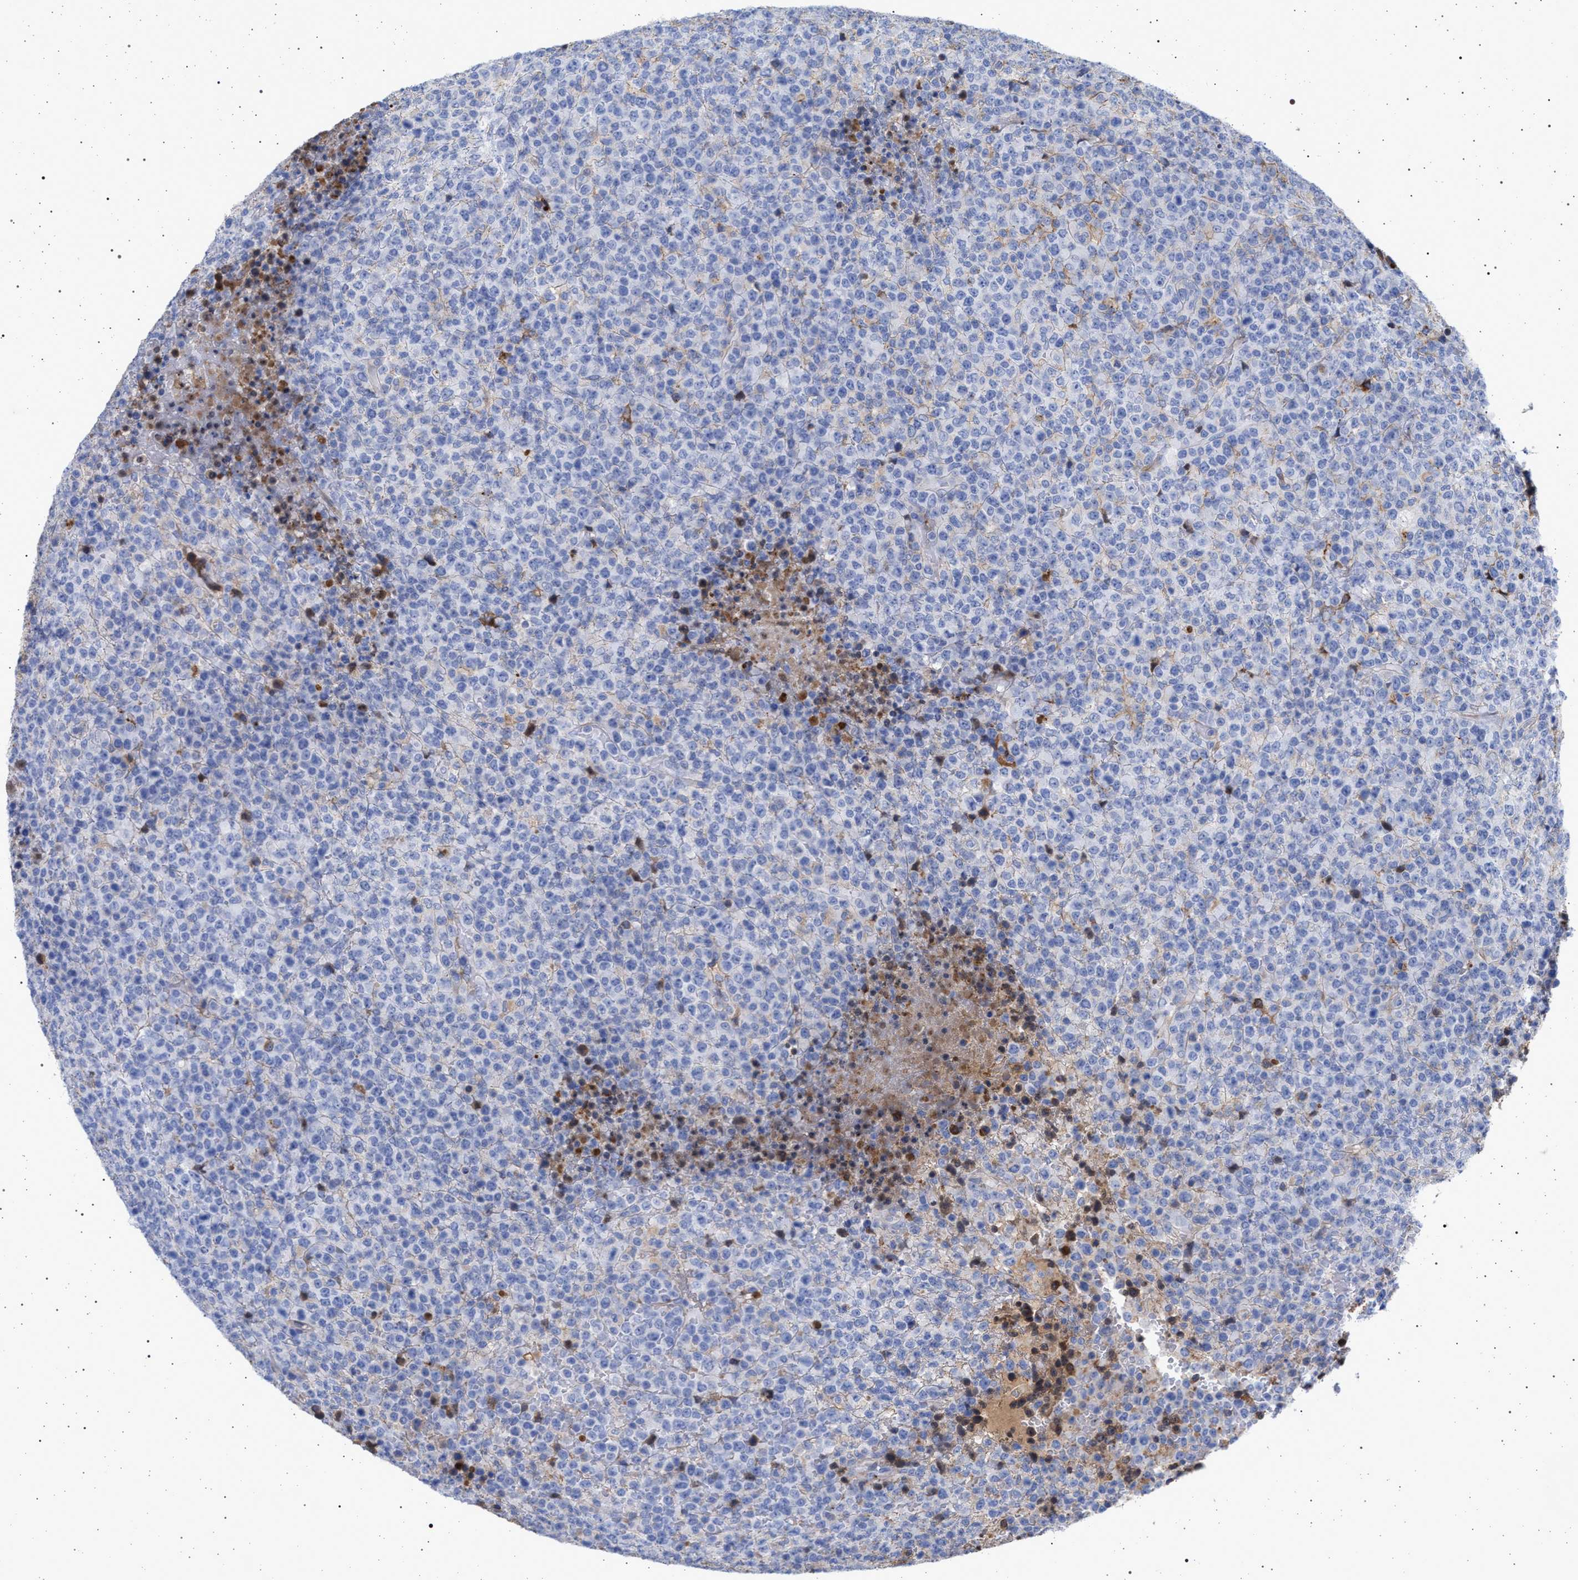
{"staining": {"intensity": "negative", "quantity": "none", "location": "none"}, "tissue": "lymphoma", "cell_type": "Tumor cells", "image_type": "cancer", "snomed": [{"axis": "morphology", "description": "Malignant lymphoma, non-Hodgkin's type, High grade"}, {"axis": "topography", "description": "Lymph node"}], "caption": "A high-resolution image shows immunohistochemistry (IHC) staining of lymphoma, which displays no significant staining in tumor cells.", "gene": "PLG", "patient": {"sex": "male", "age": 13}}